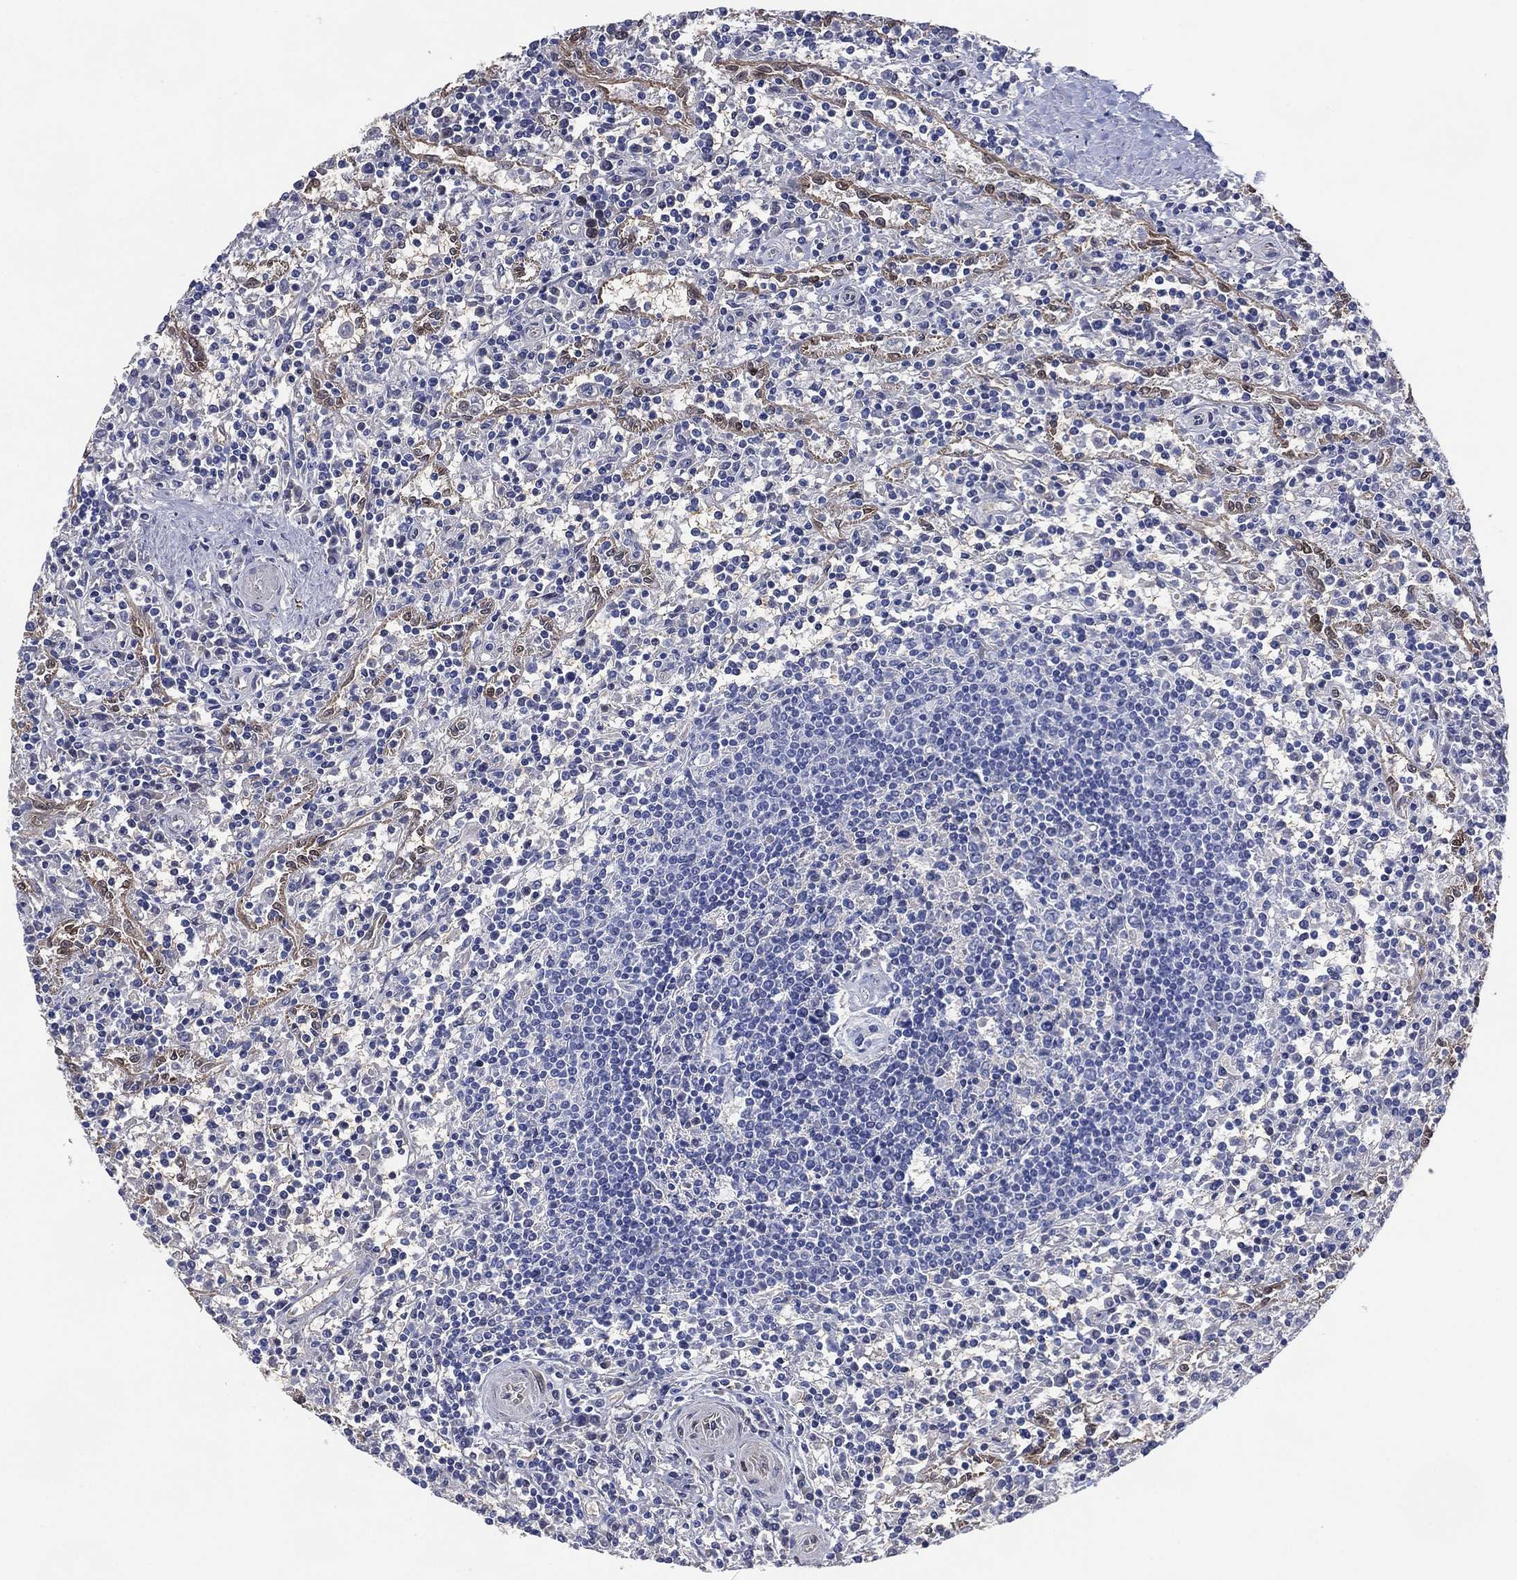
{"staining": {"intensity": "negative", "quantity": "none", "location": "none"}, "tissue": "lymphoma", "cell_type": "Tumor cells", "image_type": "cancer", "snomed": [{"axis": "morphology", "description": "Malignant lymphoma, non-Hodgkin's type, Low grade"}, {"axis": "topography", "description": "Spleen"}], "caption": "Immunohistochemistry (IHC) histopathology image of neoplastic tissue: human lymphoma stained with DAB (3,3'-diaminobenzidine) shows no significant protein expression in tumor cells. The staining was performed using DAB to visualize the protein expression in brown, while the nuclei were stained in blue with hematoxylin (Magnification: 20x).", "gene": "AK1", "patient": {"sex": "male", "age": 62}}